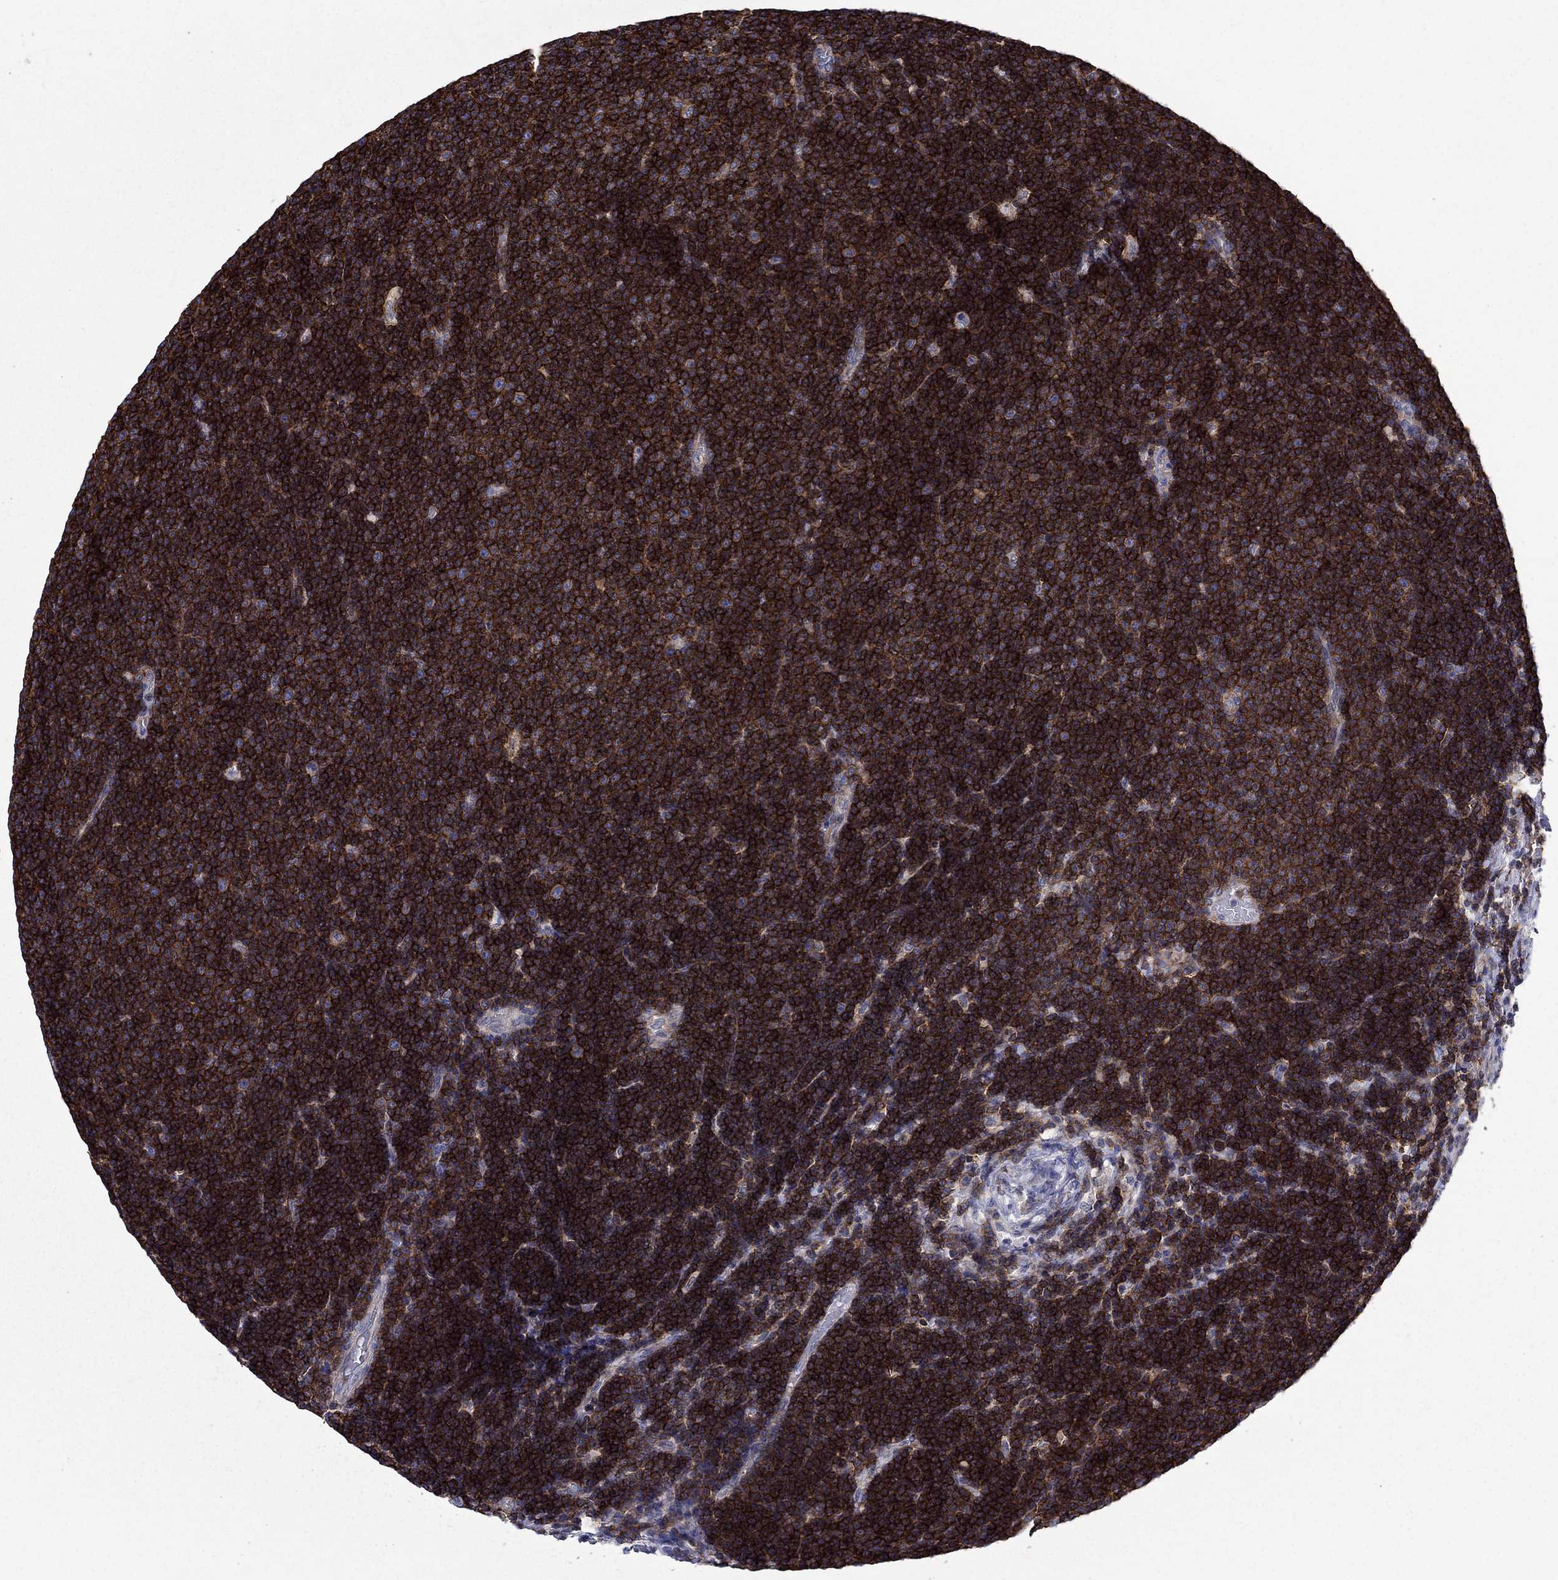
{"staining": {"intensity": "strong", "quantity": ">75%", "location": "cytoplasmic/membranous"}, "tissue": "lymphoma", "cell_type": "Tumor cells", "image_type": "cancer", "snomed": [{"axis": "morphology", "description": "Malignant lymphoma, non-Hodgkin's type, Low grade"}, {"axis": "topography", "description": "Brain"}], "caption": "An IHC image of tumor tissue is shown. Protein staining in brown shows strong cytoplasmic/membranous positivity in low-grade malignant lymphoma, non-Hodgkin's type within tumor cells.", "gene": "SIT1", "patient": {"sex": "female", "age": 66}}